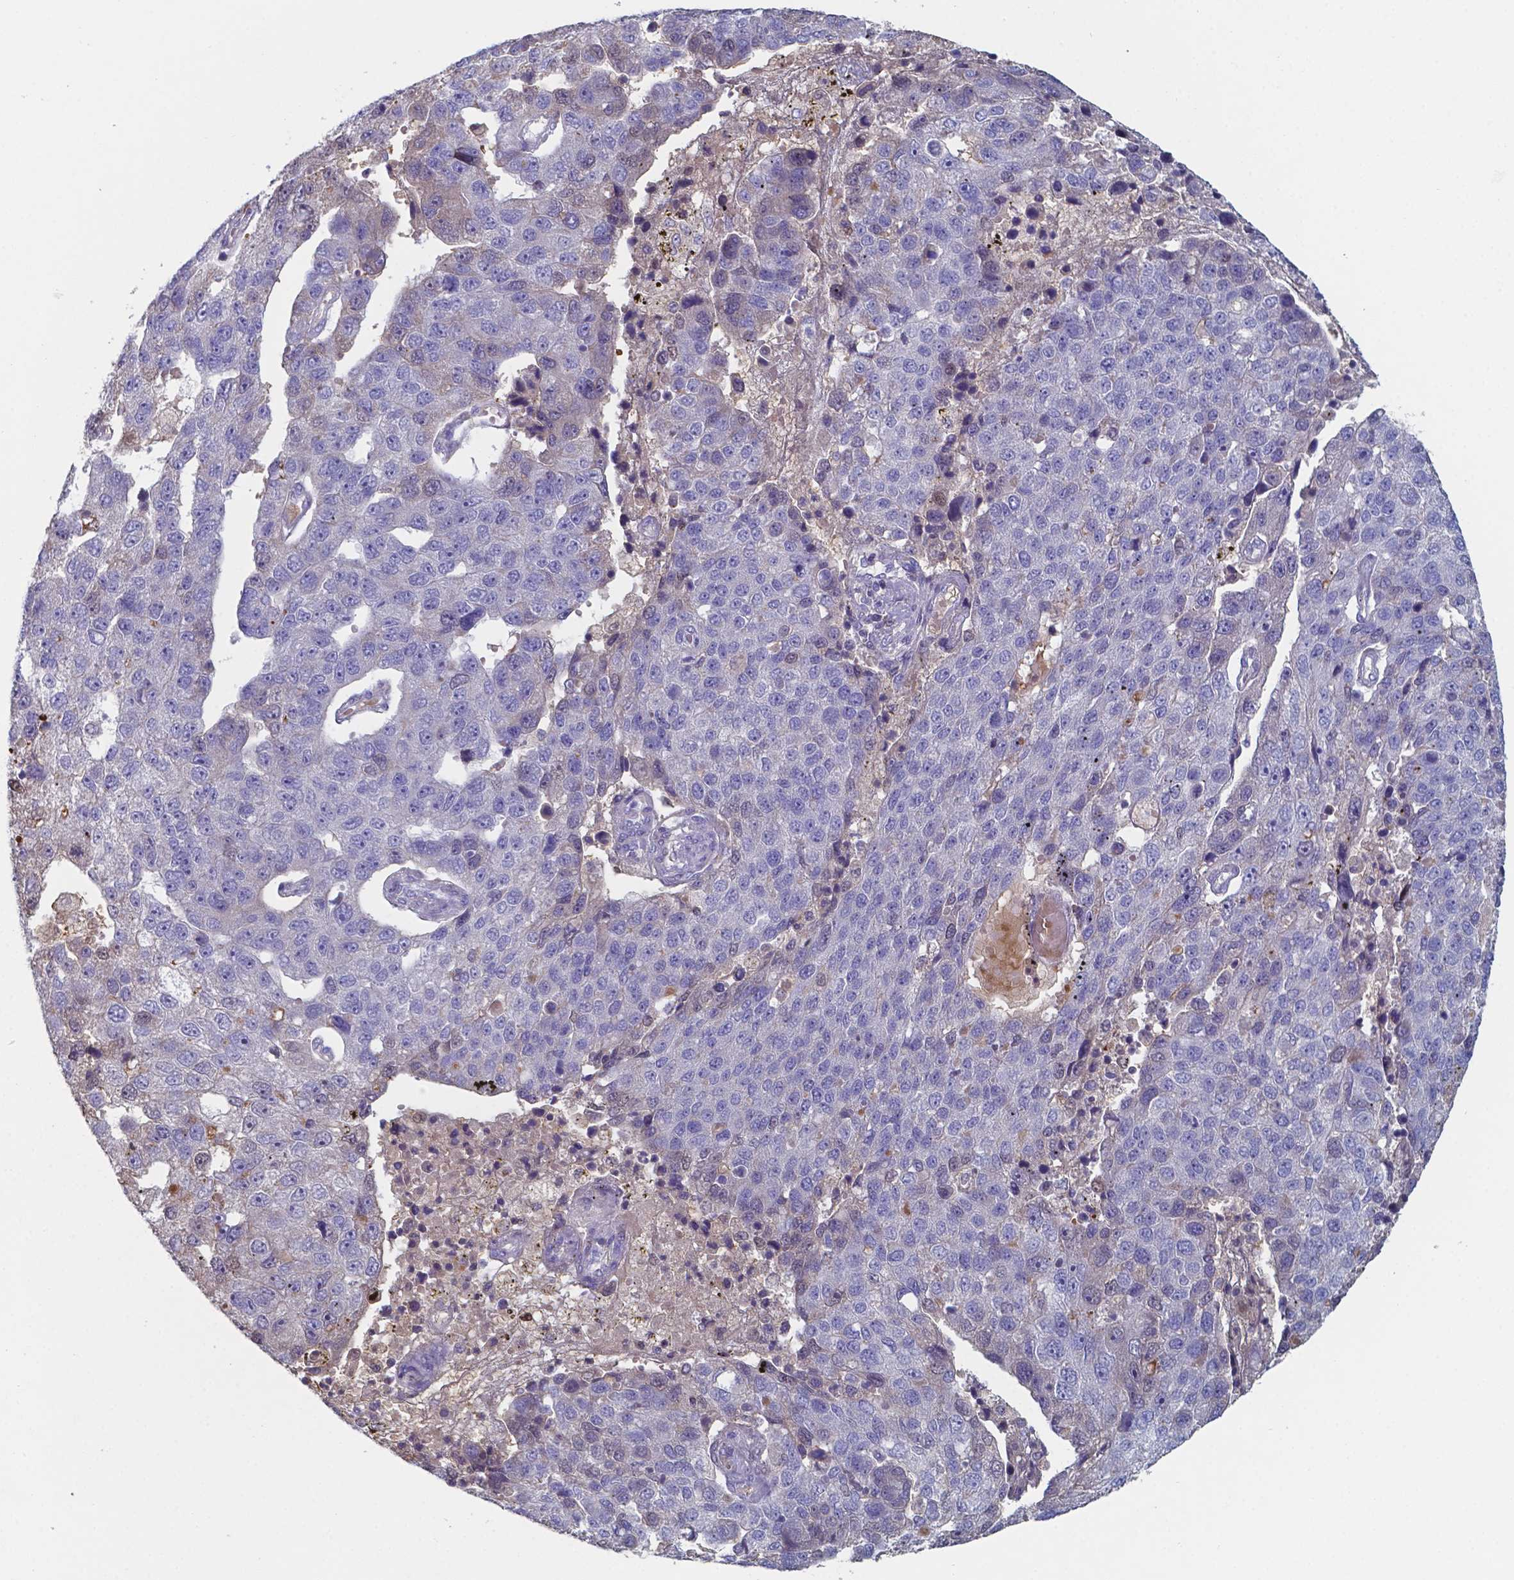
{"staining": {"intensity": "negative", "quantity": "none", "location": "none"}, "tissue": "pancreatic cancer", "cell_type": "Tumor cells", "image_type": "cancer", "snomed": [{"axis": "morphology", "description": "Adenocarcinoma, NOS"}, {"axis": "topography", "description": "Pancreas"}], "caption": "Pancreatic adenocarcinoma stained for a protein using IHC demonstrates no expression tumor cells.", "gene": "BTBD17", "patient": {"sex": "female", "age": 61}}